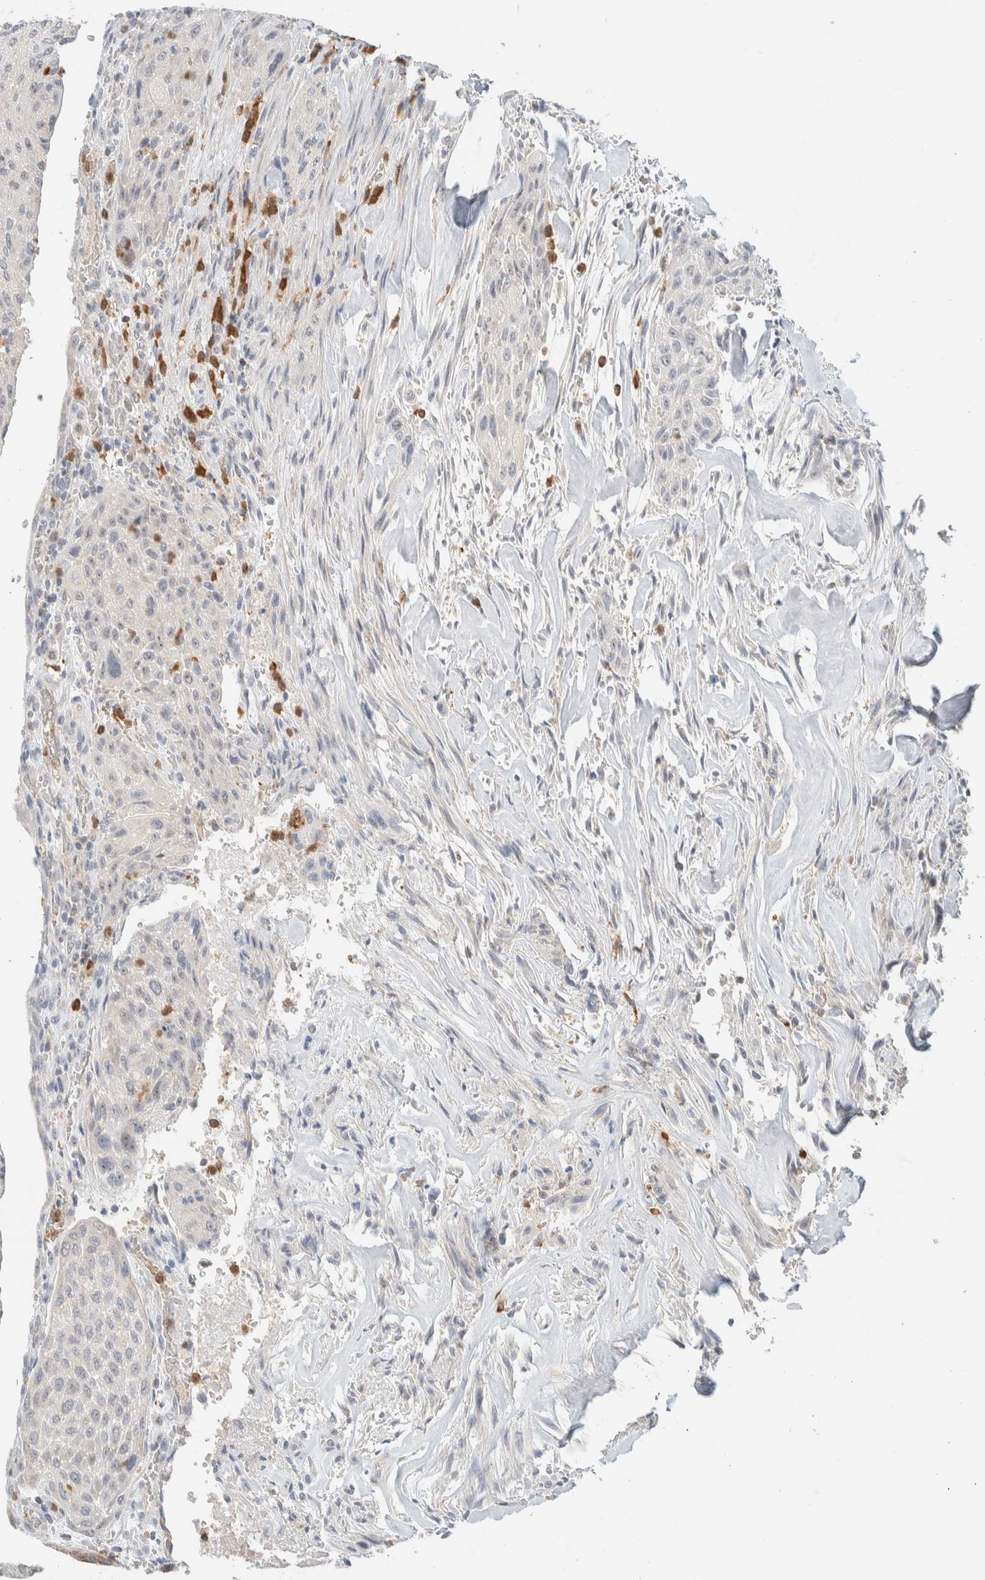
{"staining": {"intensity": "weak", "quantity": "25%-75%", "location": "cytoplasmic/membranous"}, "tissue": "urothelial cancer", "cell_type": "Tumor cells", "image_type": "cancer", "snomed": [{"axis": "morphology", "description": "Urothelial carcinoma, Low grade"}, {"axis": "morphology", "description": "Urothelial carcinoma, High grade"}, {"axis": "topography", "description": "Urinary bladder"}], "caption": "About 25%-75% of tumor cells in urothelial cancer demonstrate weak cytoplasmic/membranous protein expression as visualized by brown immunohistochemical staining.", "gene": "HDHD3", "patient": {"sex": "male", "age": 35}}